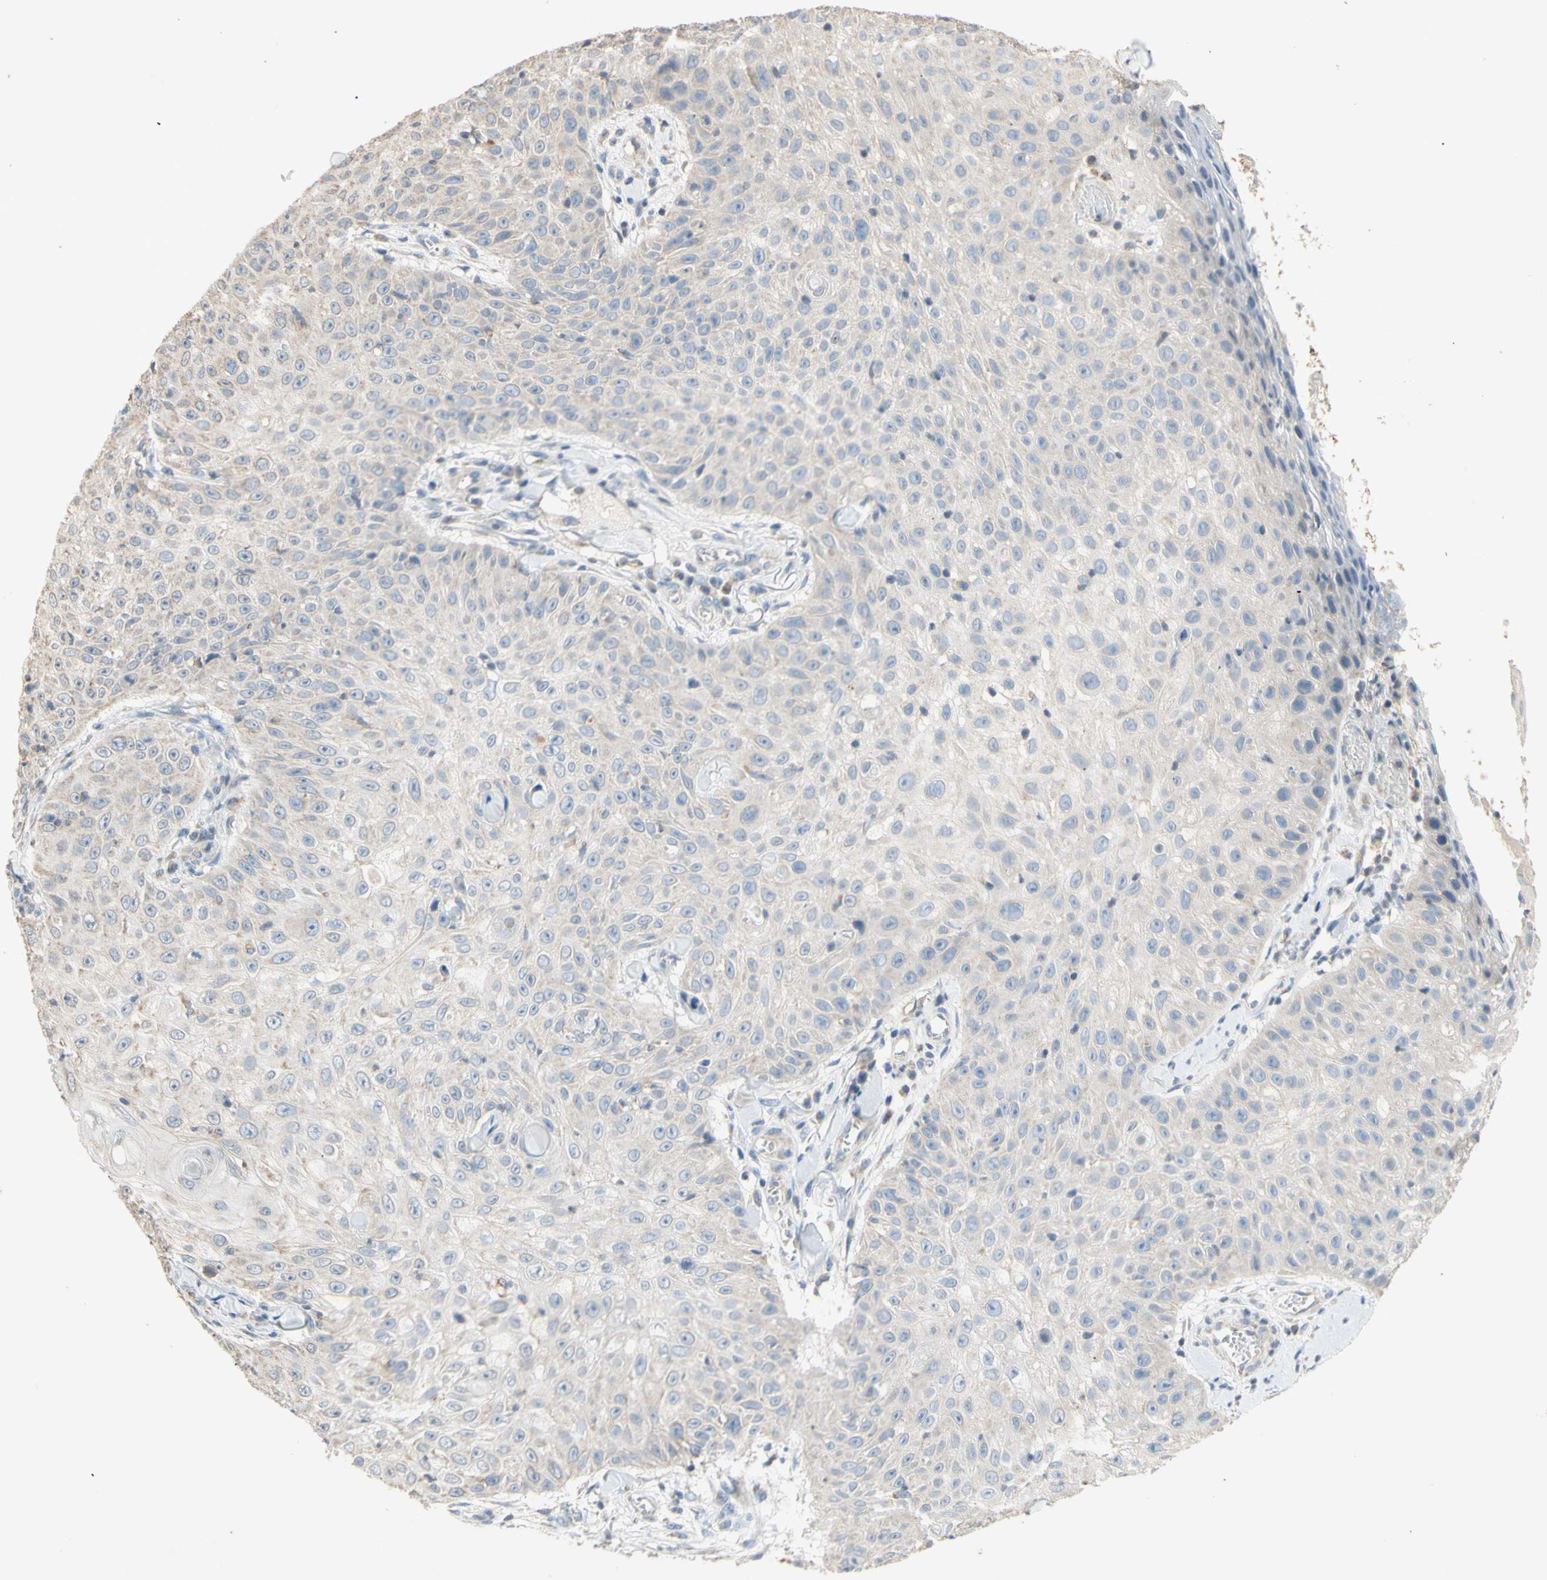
{"staining": {"intensity": "negative", "quantity": "none", "location": "none"}, "tissue": "skin cancer", "cell_type": "Tumor cells", "image_type": "cancer", "snomed": [{"axis": "morphology", "description": "Squamous cell carcinoma, NOS"}, {"axis": "topography", "description": "Skin"}], "caption": "Immunohistochemical staining of human skin cancer displays no significant staining in tumor cells.", "gene": "PTGIS", "patient": {"sex": "male", "age": 86}}